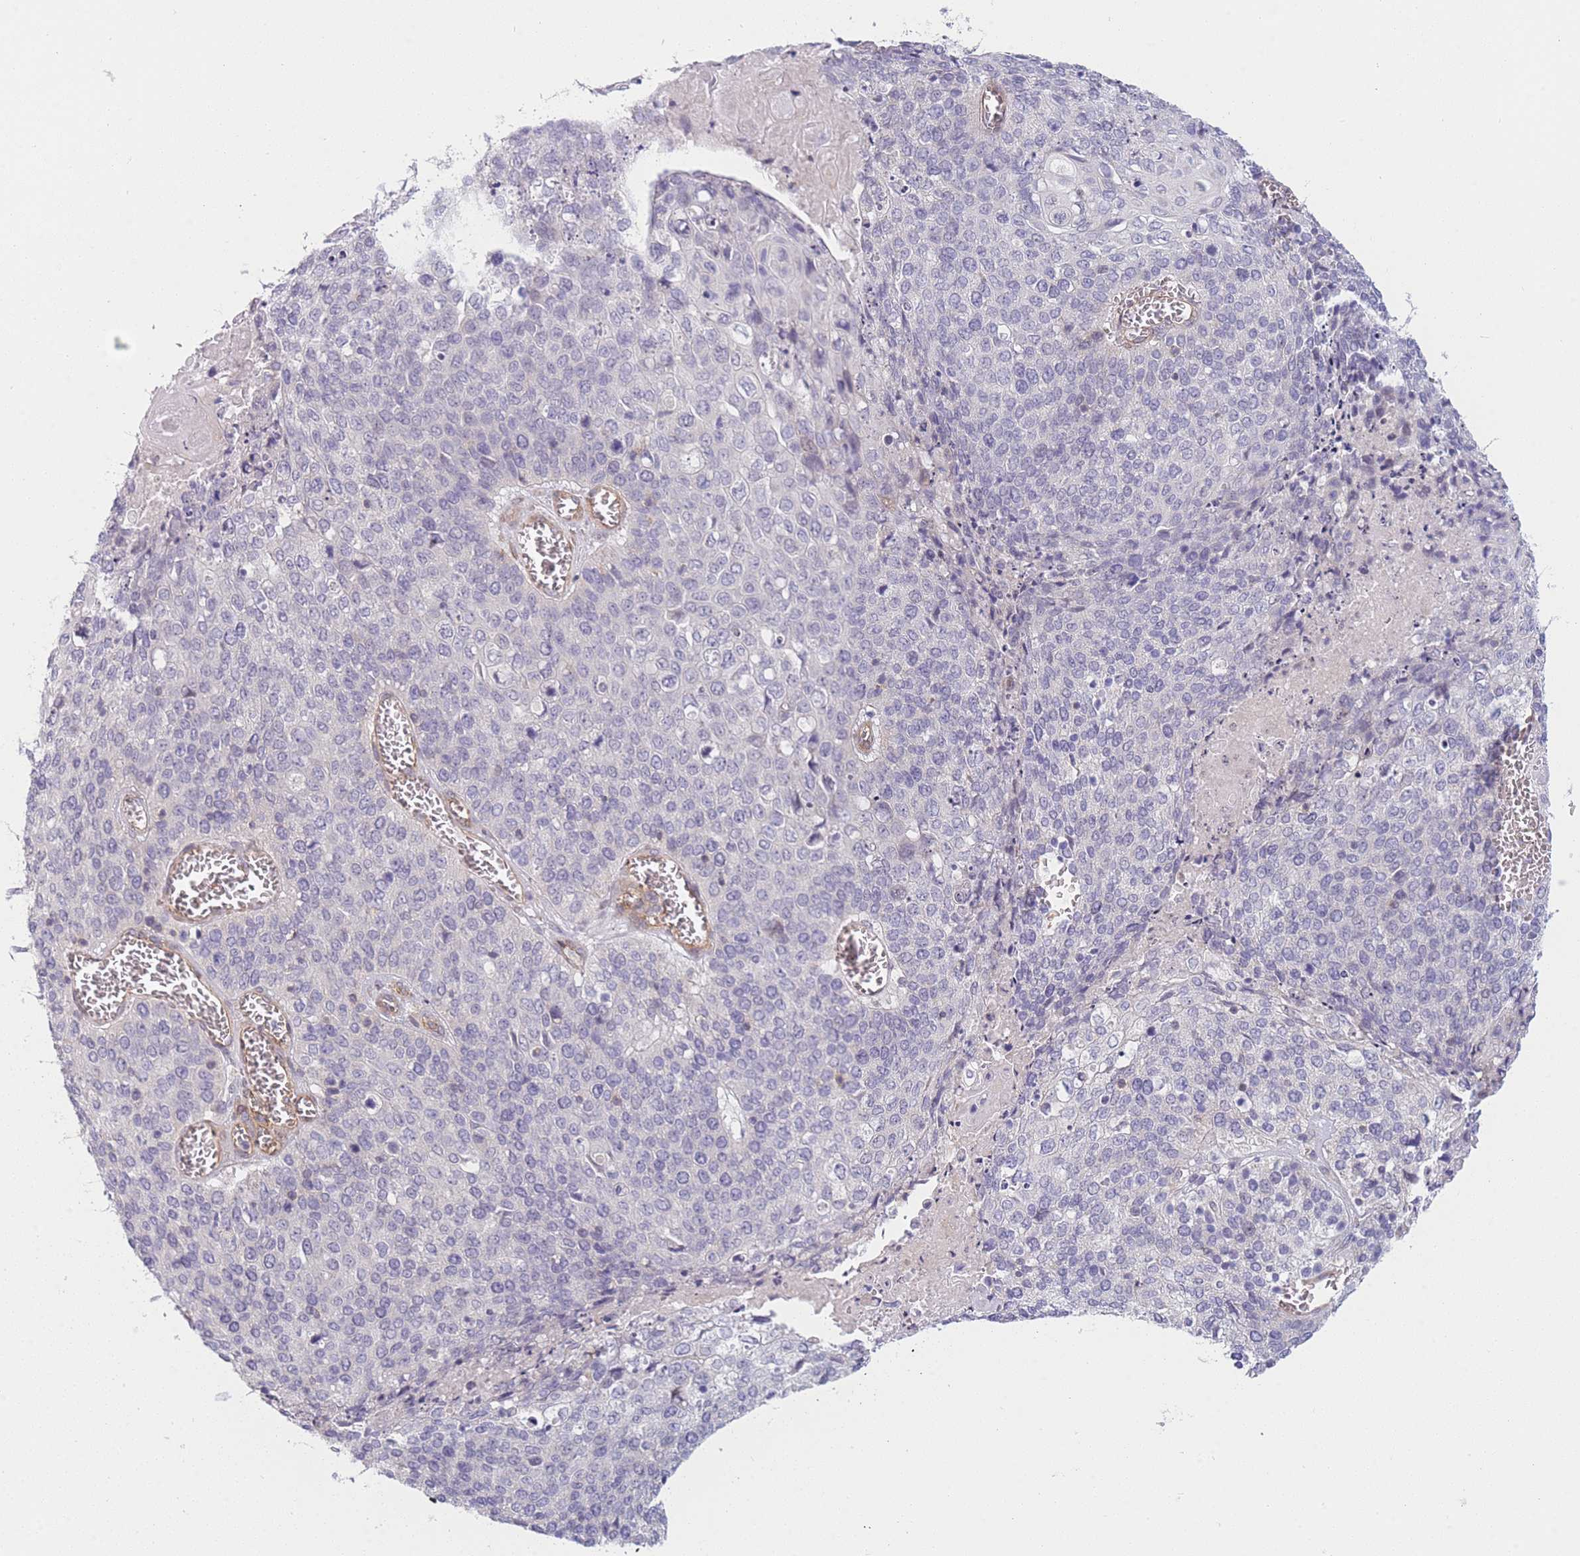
{"staining": {"intensity": "negative", "quantity": "none", "location": "none"}, "tissue": "cervical cancer", "cell_type": "Tumor cells", "image_type": "cancer", "snomed": [{"axis": "morphology", "description": "Squamous cell carcinoma, NOS"}, {"axis": "topography", "description": "Cervix"}], "caption": "Tumor cells show no significant protein positivity in squamous cell carcinoma (cervical).", "gene": "SLC7A6", "patient": {"sex": "female", "age": 39}}